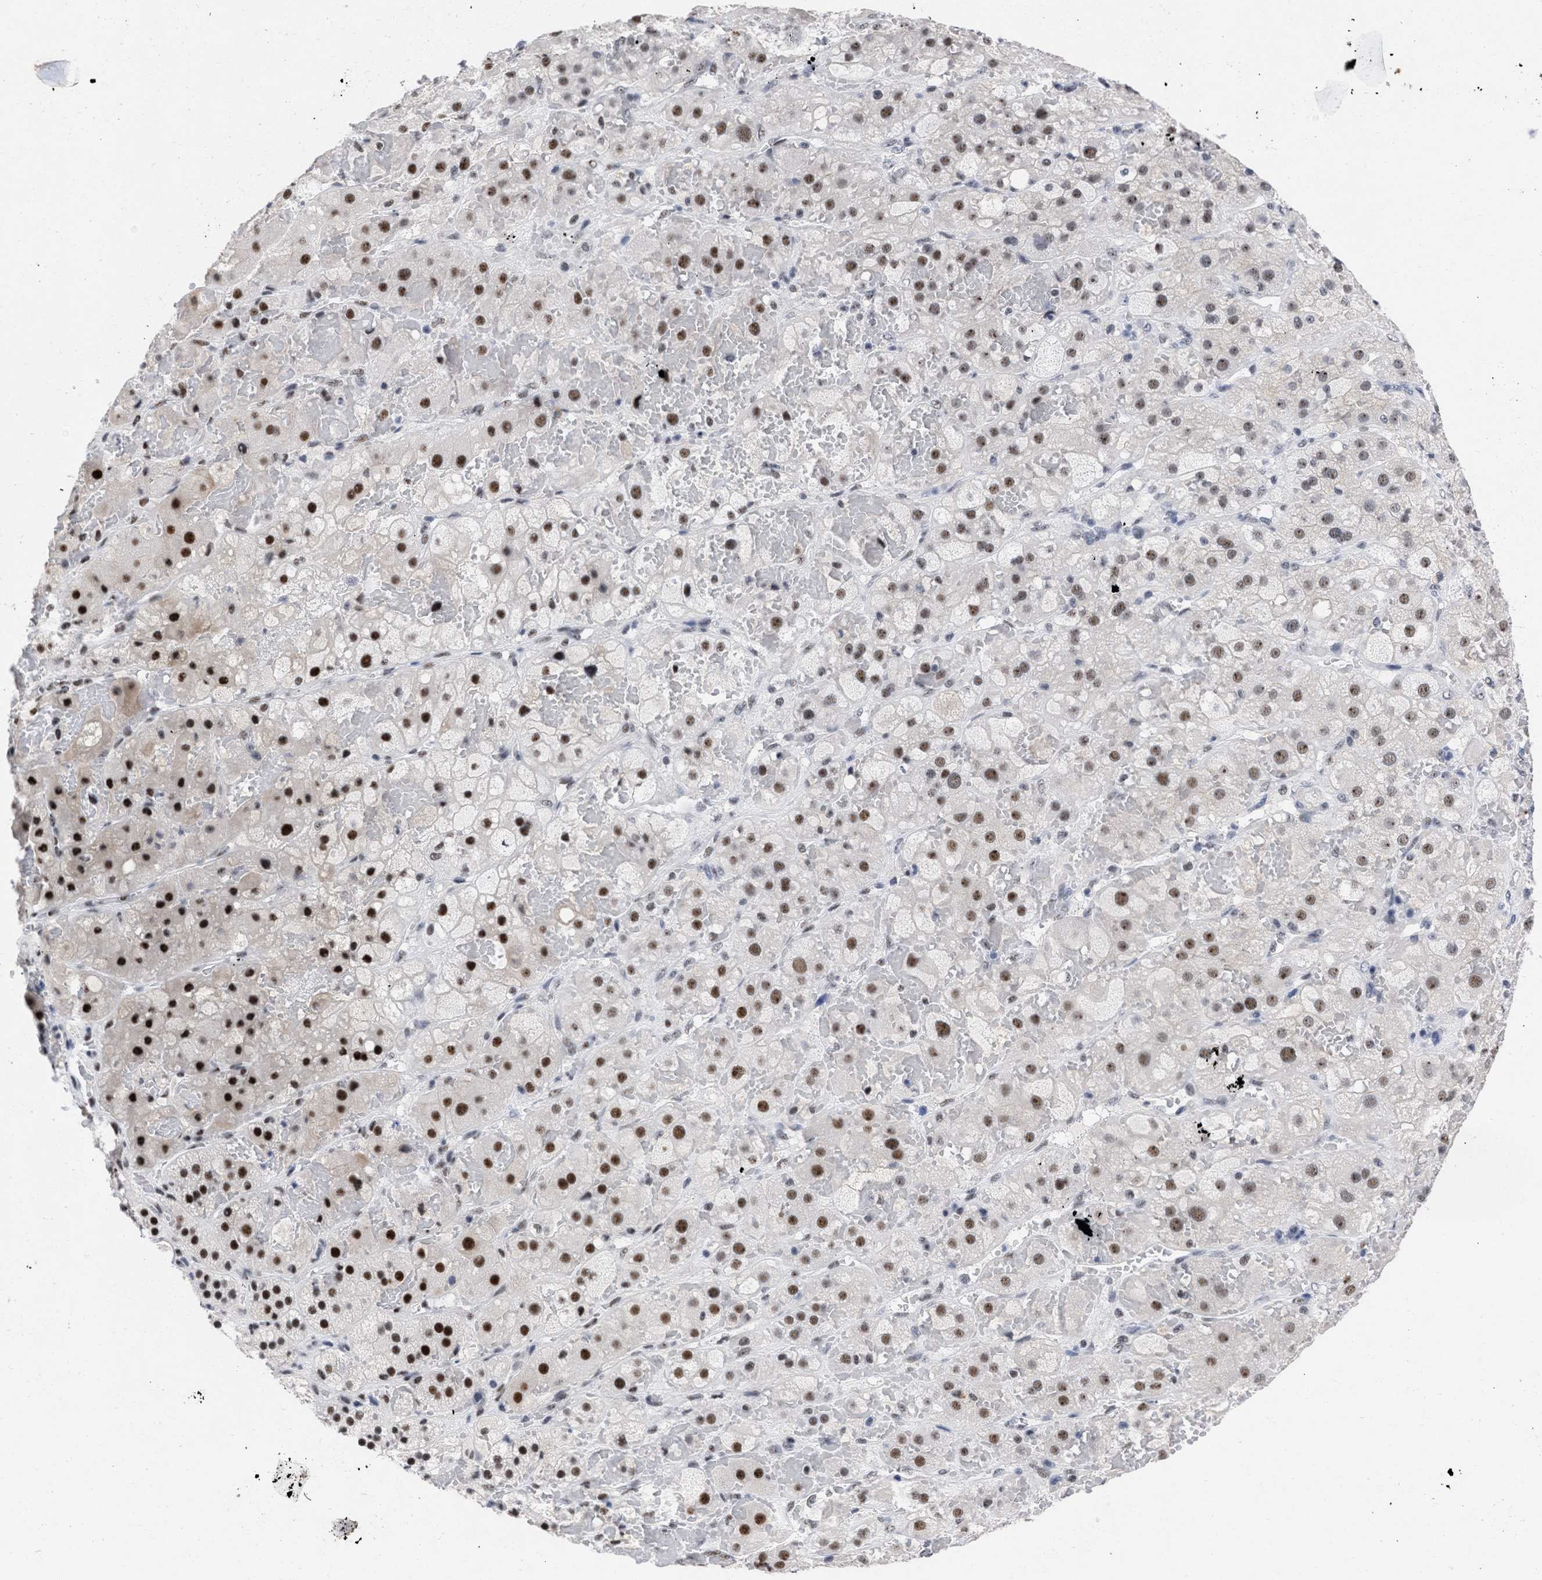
{"staining": {"intensity": "strong", "quantity": ">75%", "location": "nuclear"}, "tissue": "adrenal gland", "cell_type": "Glandular cells", "image_type": "normal", "snomed": [{"axis": "morphology", "description": "Normal tissue, NOS"}, {"axis": "topography", "description": "Adrenal gland"}], "caption": "Immunohistochemistry histopathology image of normal adrenal gland: human adrenal gland stained using immunohistochemistry exhibits high levels of strong protein expression localized specifically in the nuclear of glandular cells, appearing as a nuclear brown color.", "gene": "DDX41", "patient": {"sex": "female", "age": 47}}